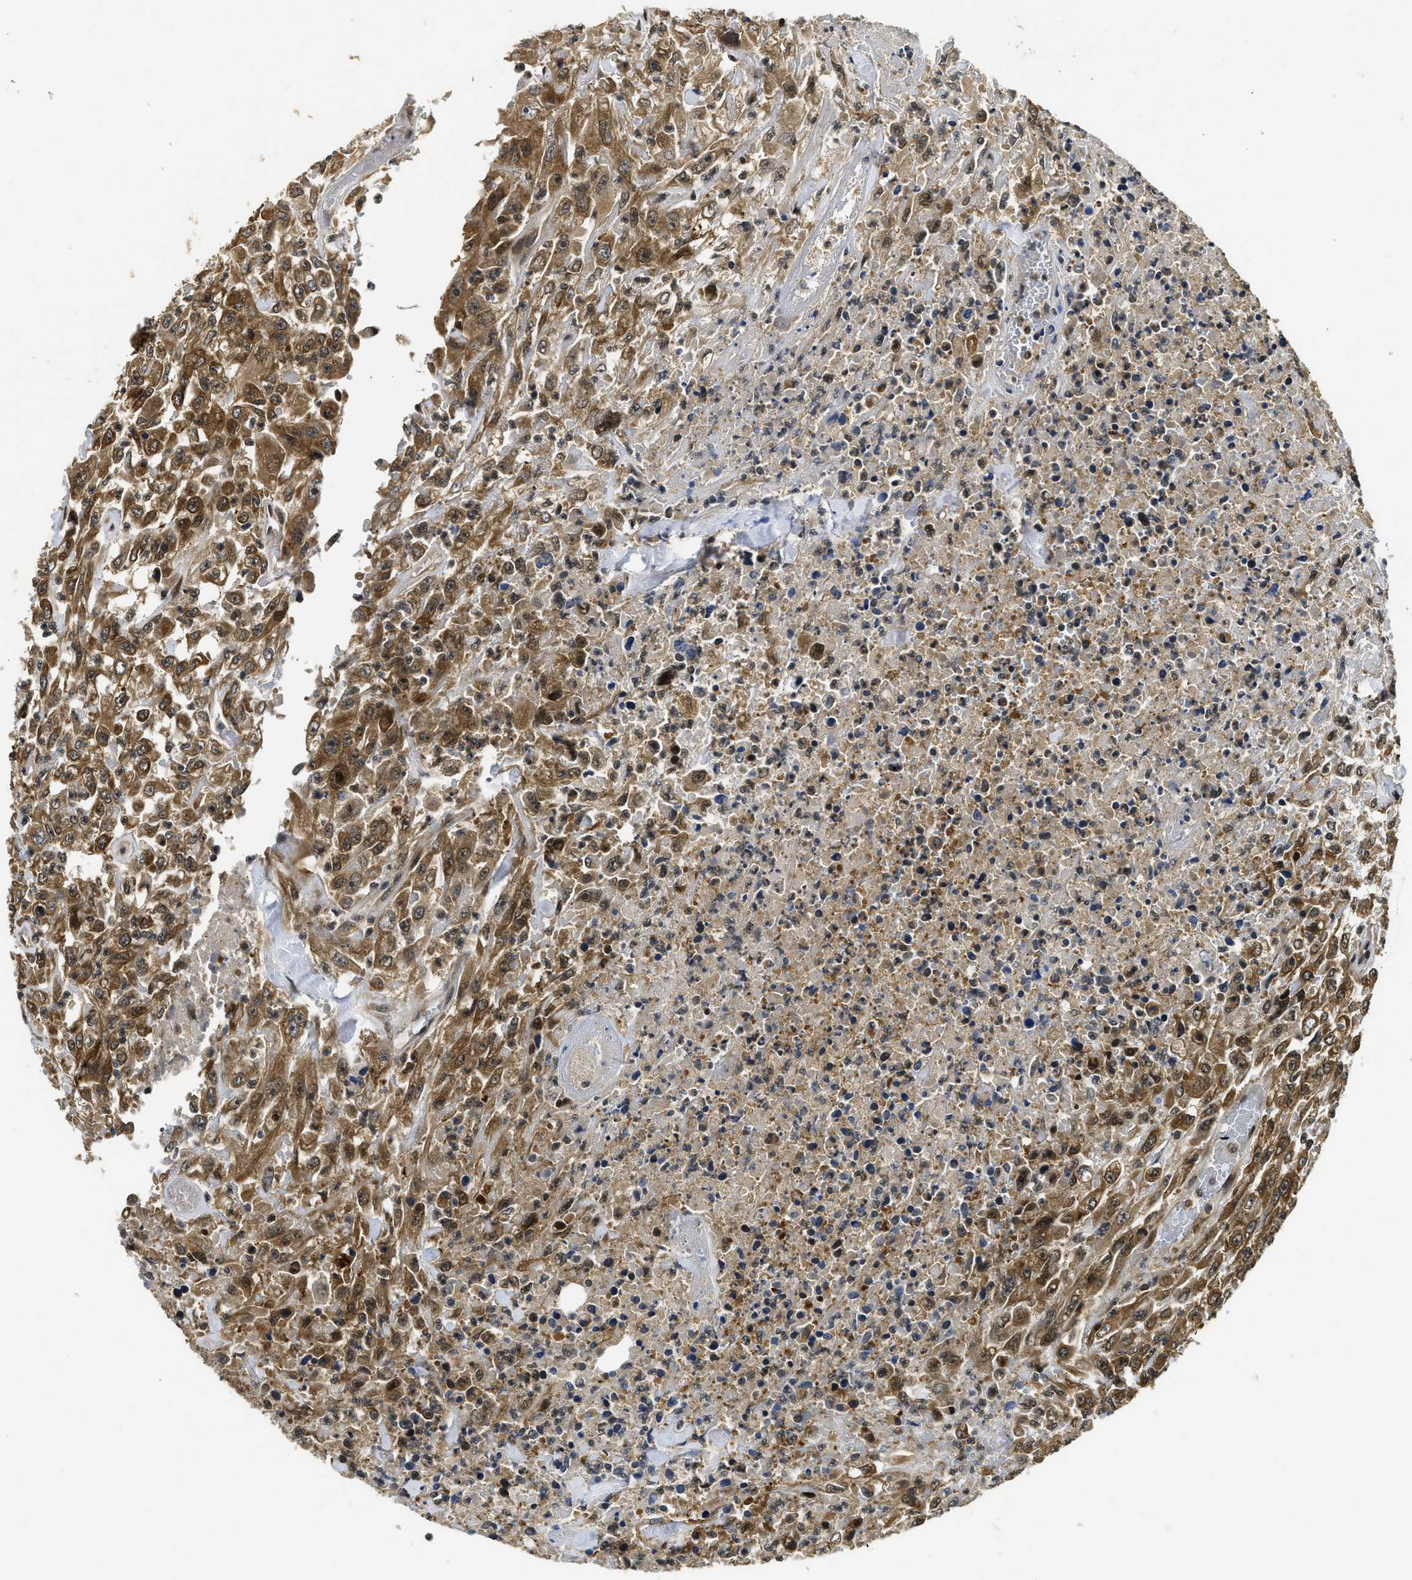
{"staining": {"intensity": "strong", "quantity": ">75%", "location": "cytoplasmic/membranous"}, "tissue": "urothelial cancer", "cell_type": "Tumor cells", "image_type": "cancer", "snomed": [{"axis": "morphology", "description": "Urothelial carcinoma, High grade"}, {"axis": "topography", "description": "Urinary bladder"}], "caption": "Urothelial cancer stained with a brown dye demonstrates strong cytoplasmic/membranous positive staining in about >75% of tumor cells.", "gene": "ADSL", "patient": {"sex": "male", "age": 46}}